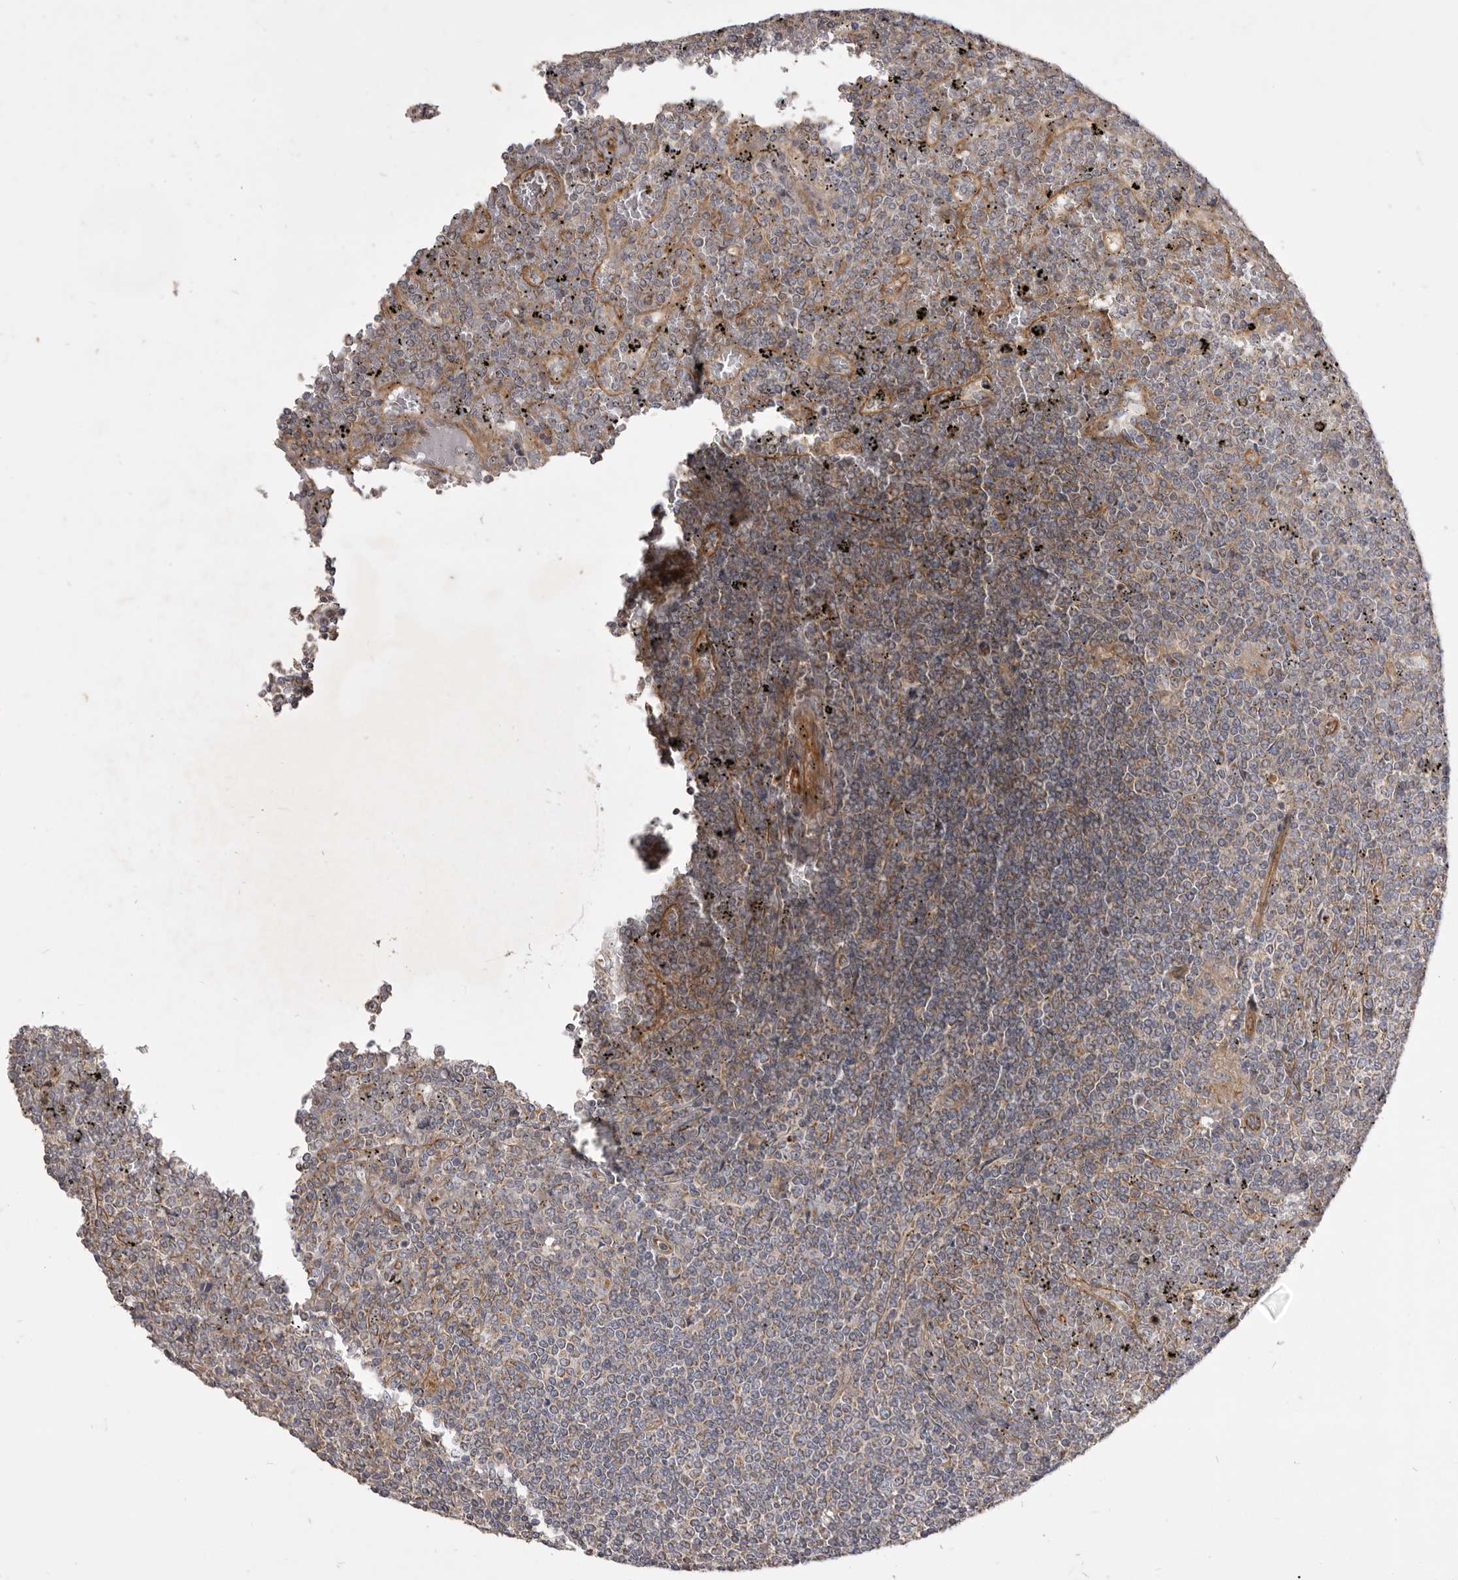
{"staining": {"intensity": "negative", "quantity": "none", "location": "none"}, "tissue": "lymphoma", "cell_type": "Tumor cells", "image_type": "cancer", "snomed": [{"axis": "morphology", "description": "Malignant lymphoma, non-Hodgkin's type, Low grade"}, {"axis": "topography", "description": "Spleen"}], "caption": "Lymphoma was stained to show a protein in brown. There is no significant expression in tumor cells.", "gene": "VPS45", "patient": {"sex": "female", "age": 19}}